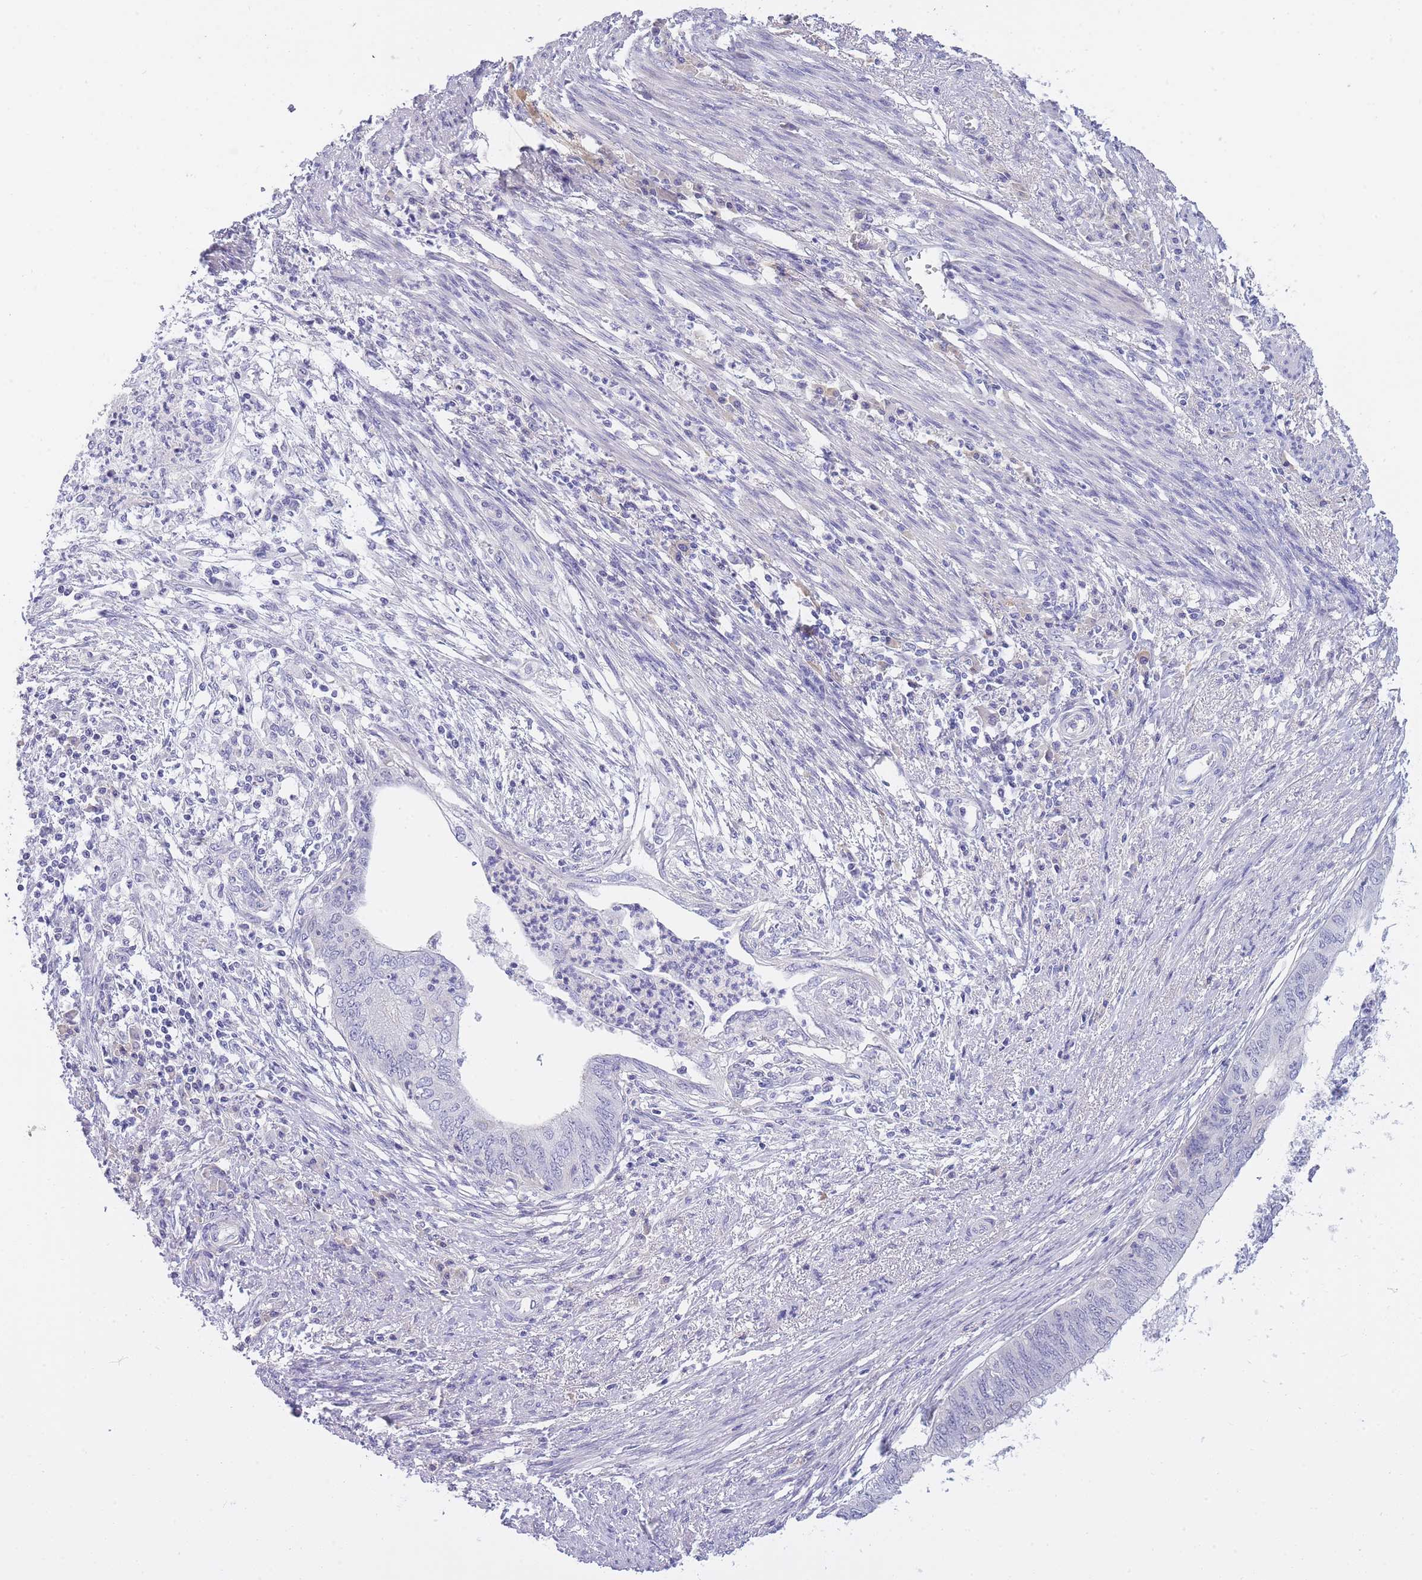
{"staining": {"intensity": "negative", "quantity": "none", "location": "none"}, "tissue": "endometrial cancer", "cell_type": "Tumor cells", "image_type": "cancer", "snomed": [{"axis": "morphology", "description": "Adenocarcinoma, NOS"}, {"axis": "topography", "description": "Endometrium"}], "caption": "DAB immunohistochemical staining of human endometrial cancer (adenocarcinoma) displays no significant staining in tumor cells.", "gene": "PRR23B", "patient": {"sex": "female", "age": 68}}